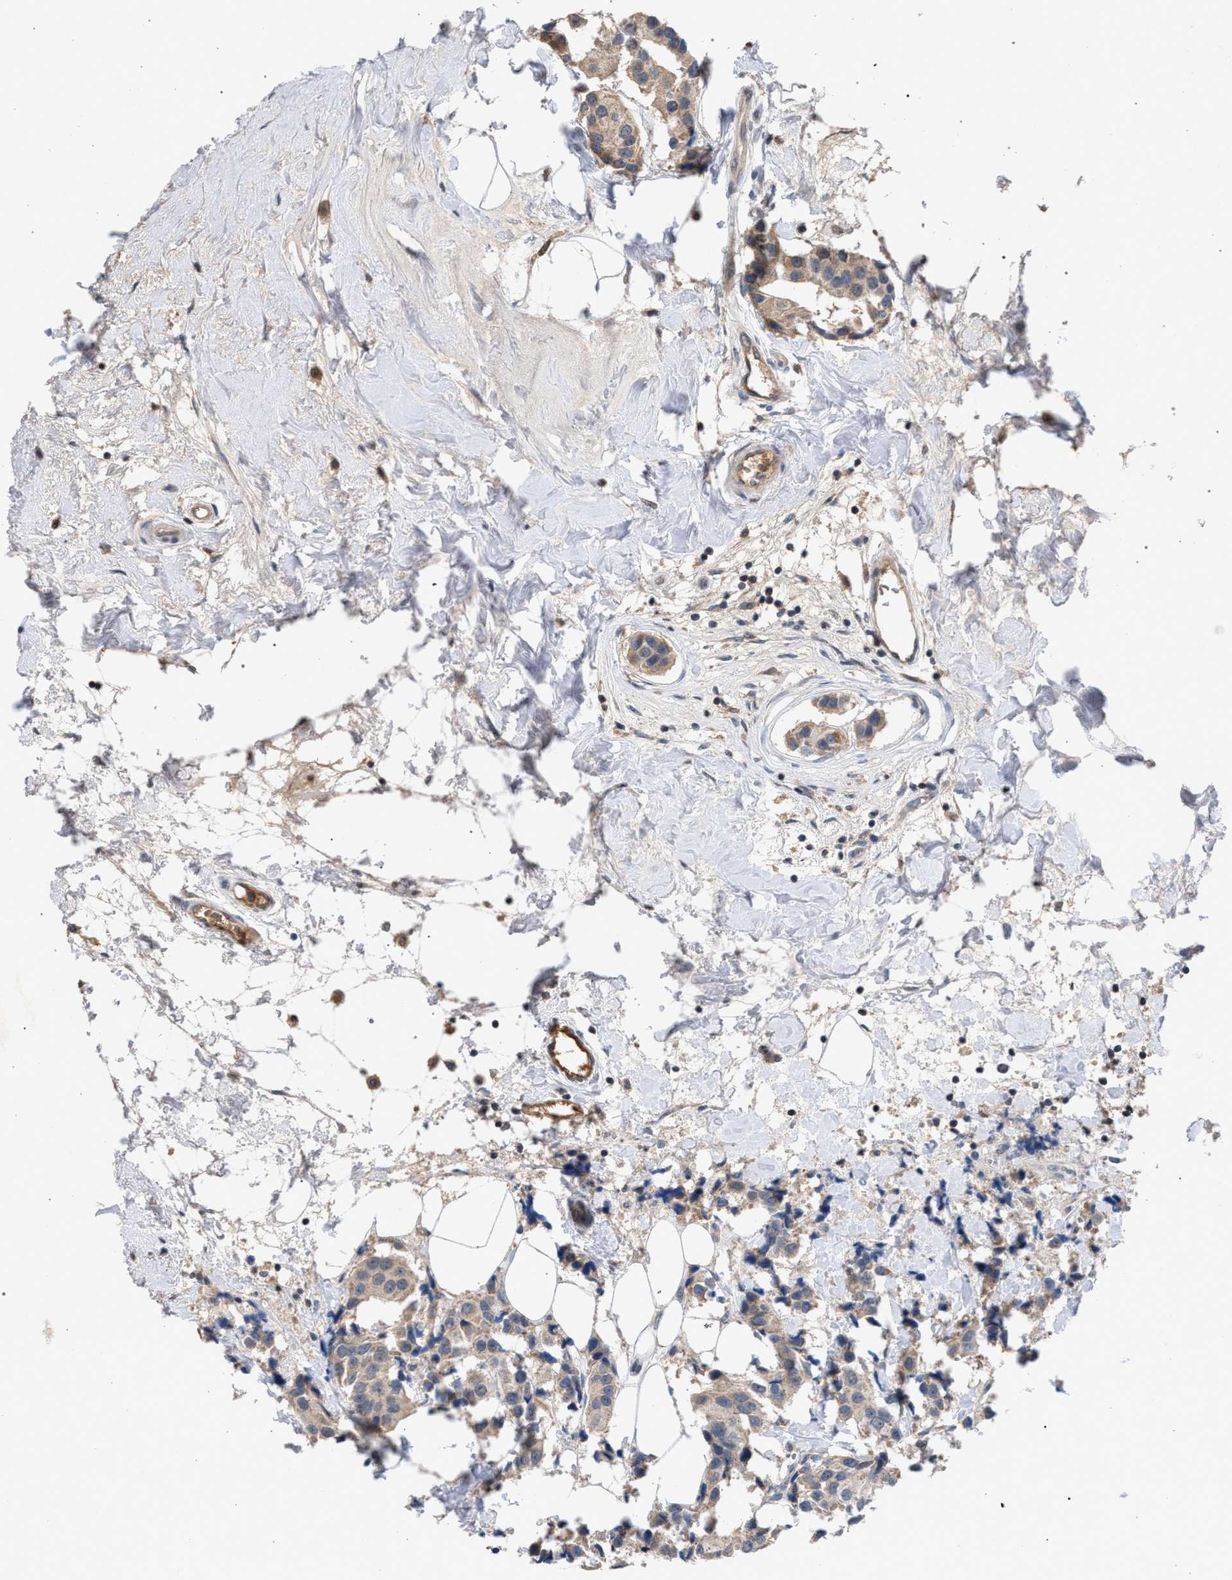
{"staining": {"intensity": "weak", "quantity": ">75%", "location": "cytoplasmic/membranous"}, "tissue": "breast cancer", "cell_type": "Tumor cells", "image_type": "cancer", "snomed": [{"axis": "morphology", "description": "Normal tissue, NOS"}, {"axis": "morphology", "description": "Duct carcinoma"}, {"axis": "topography", "description": "Breast"}], "caption": "Breast cancer (invasive ductal carcinoma) stained with IHC reveals weak cytoplasmic/membranous positivity in about >75% of tumor cells.", "gene": "TECPR1", "patient": {"sex": "female", "age": 39}}